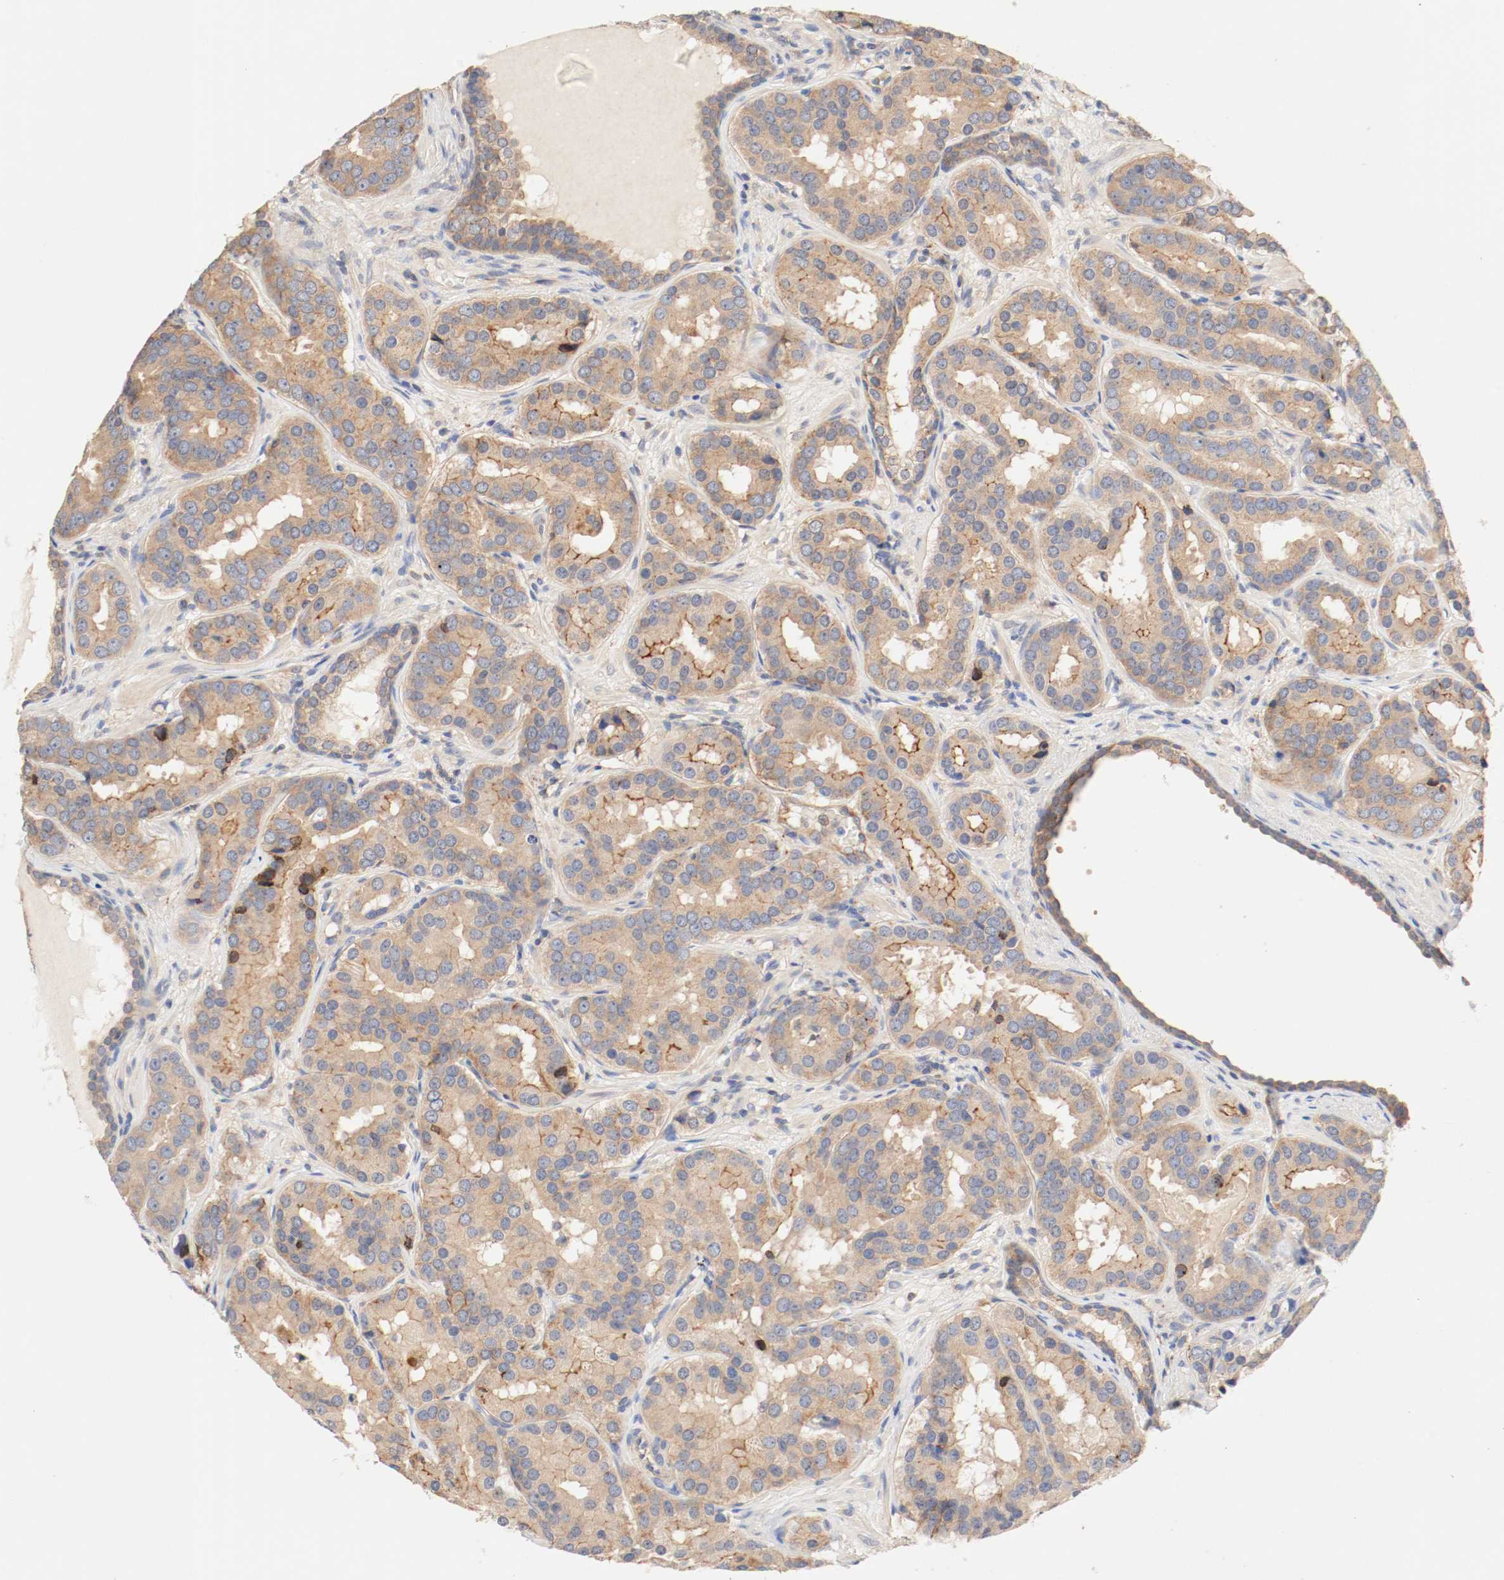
{"staining": {"intensity": "moderate", "quantity": ">75%", "location": "cytoplasmic/membranous"}, "tissue": "prostate cancer", "cell_type": "Tumor cells", "image_type": "cancer", "snomed": [{"axis": "morphology", "description": "Adenocarcinoma, Low grade"}, {"axis": "topography", "description": "Prostate"}], "caption": "A brown stain highlights moderate cytoplasmic/membranous expression of a protein in prostate cancer tumor cells.", "gene": "GIT1", "patient": {"sex": "male", "age": 59}}